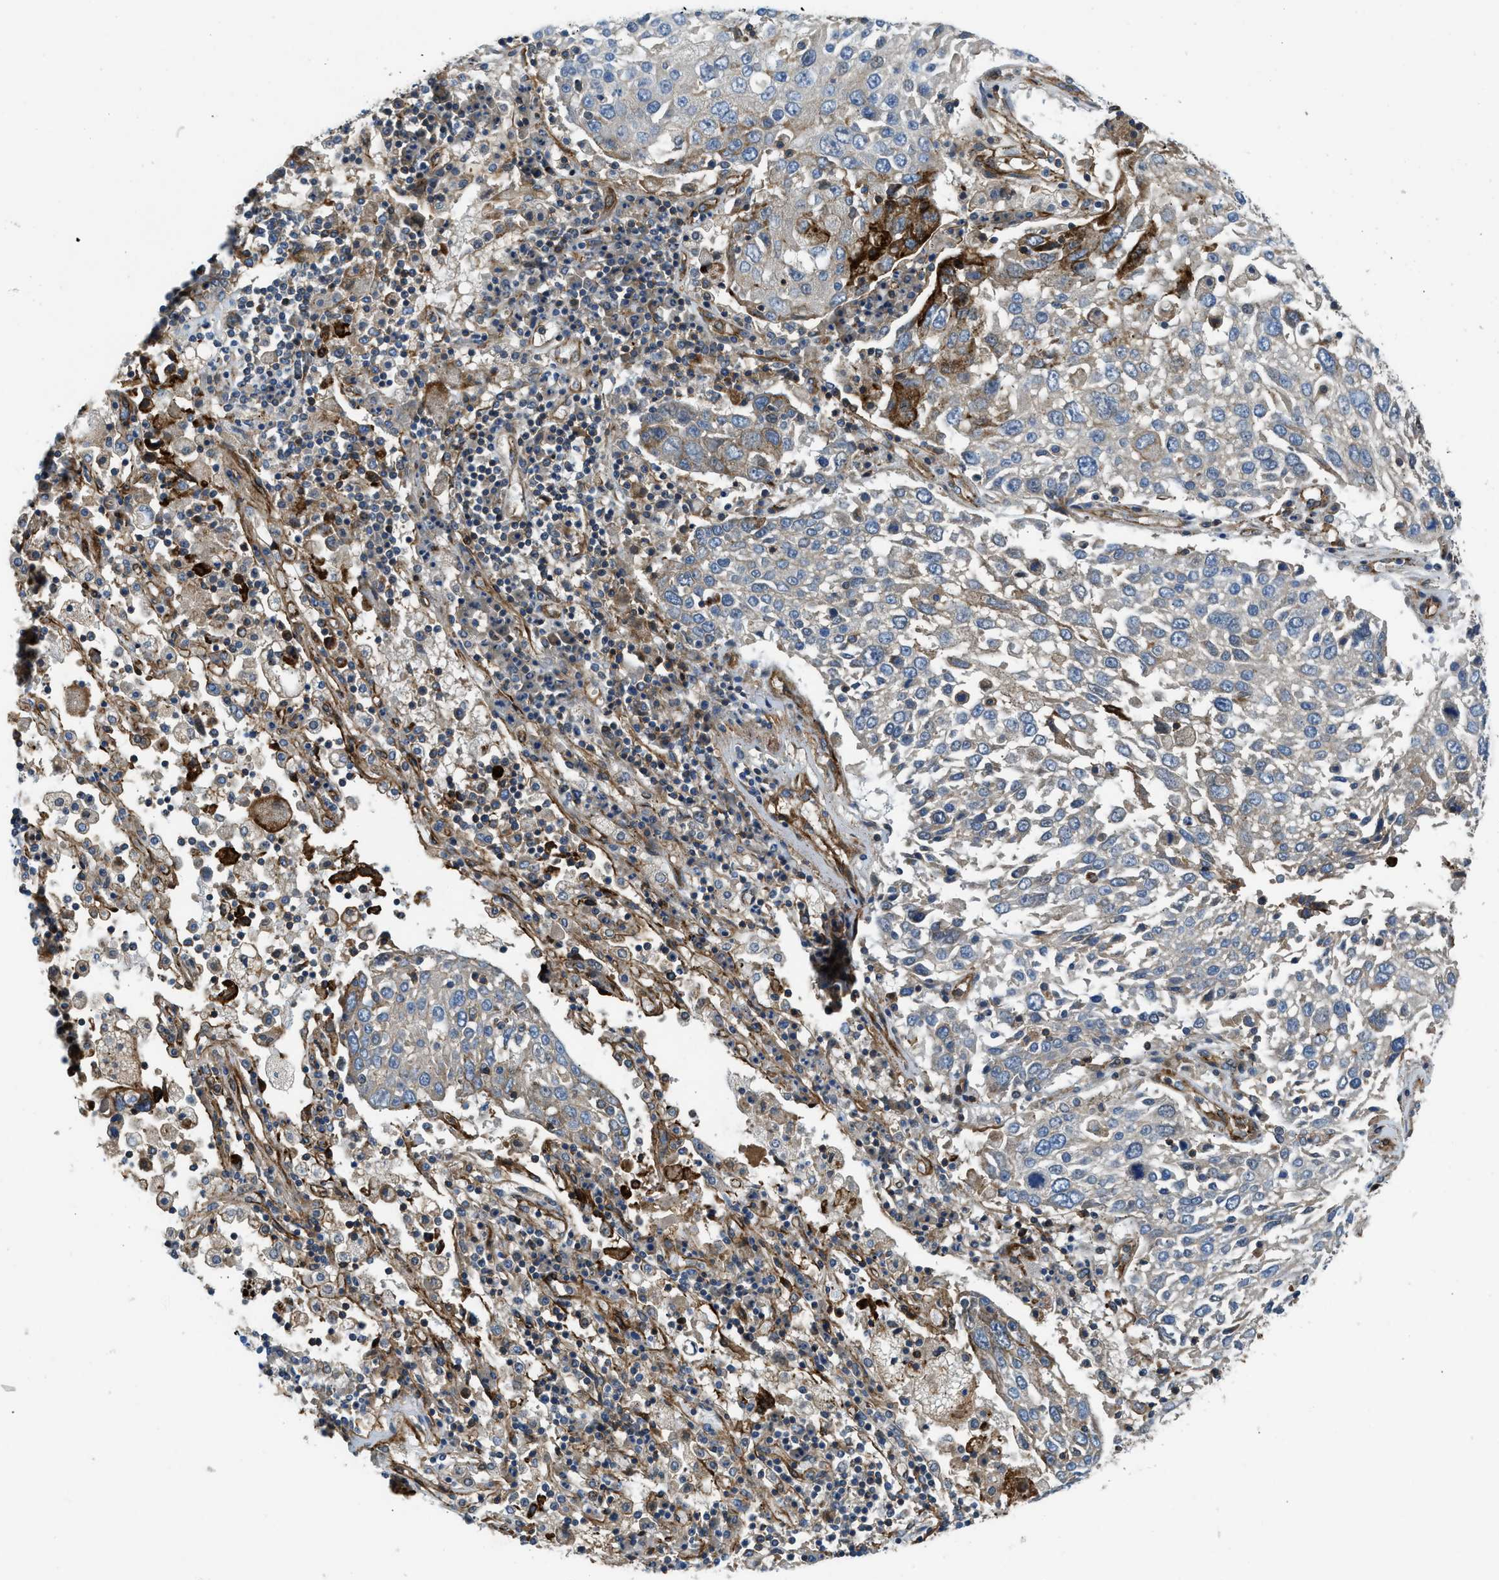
{"staining": {"intensity": "moderate", "quantity": "<25%", "location": "cytoplasmic/membranous"}, "tissue": "lung cancer", "cell_type": "Tumor cells", "image_type": "cancer", "snomed": [{"axis": "morphology", "description": "Squamous cell carcinoma, NOS"}, {"axis": "topography", "description": "Lung"}], "caption": "Moderate cytoplasmic/membranous protein staining is identified in about <25% of tumor cells in squamous cell carcinoma (lung). (DAB (3,3'-diaminobenzidine) IHC, brown staining for protein, blue staining for nuclei).", "gene": "NYNRIN", "patient": {"sex": "male", "age": 65}}